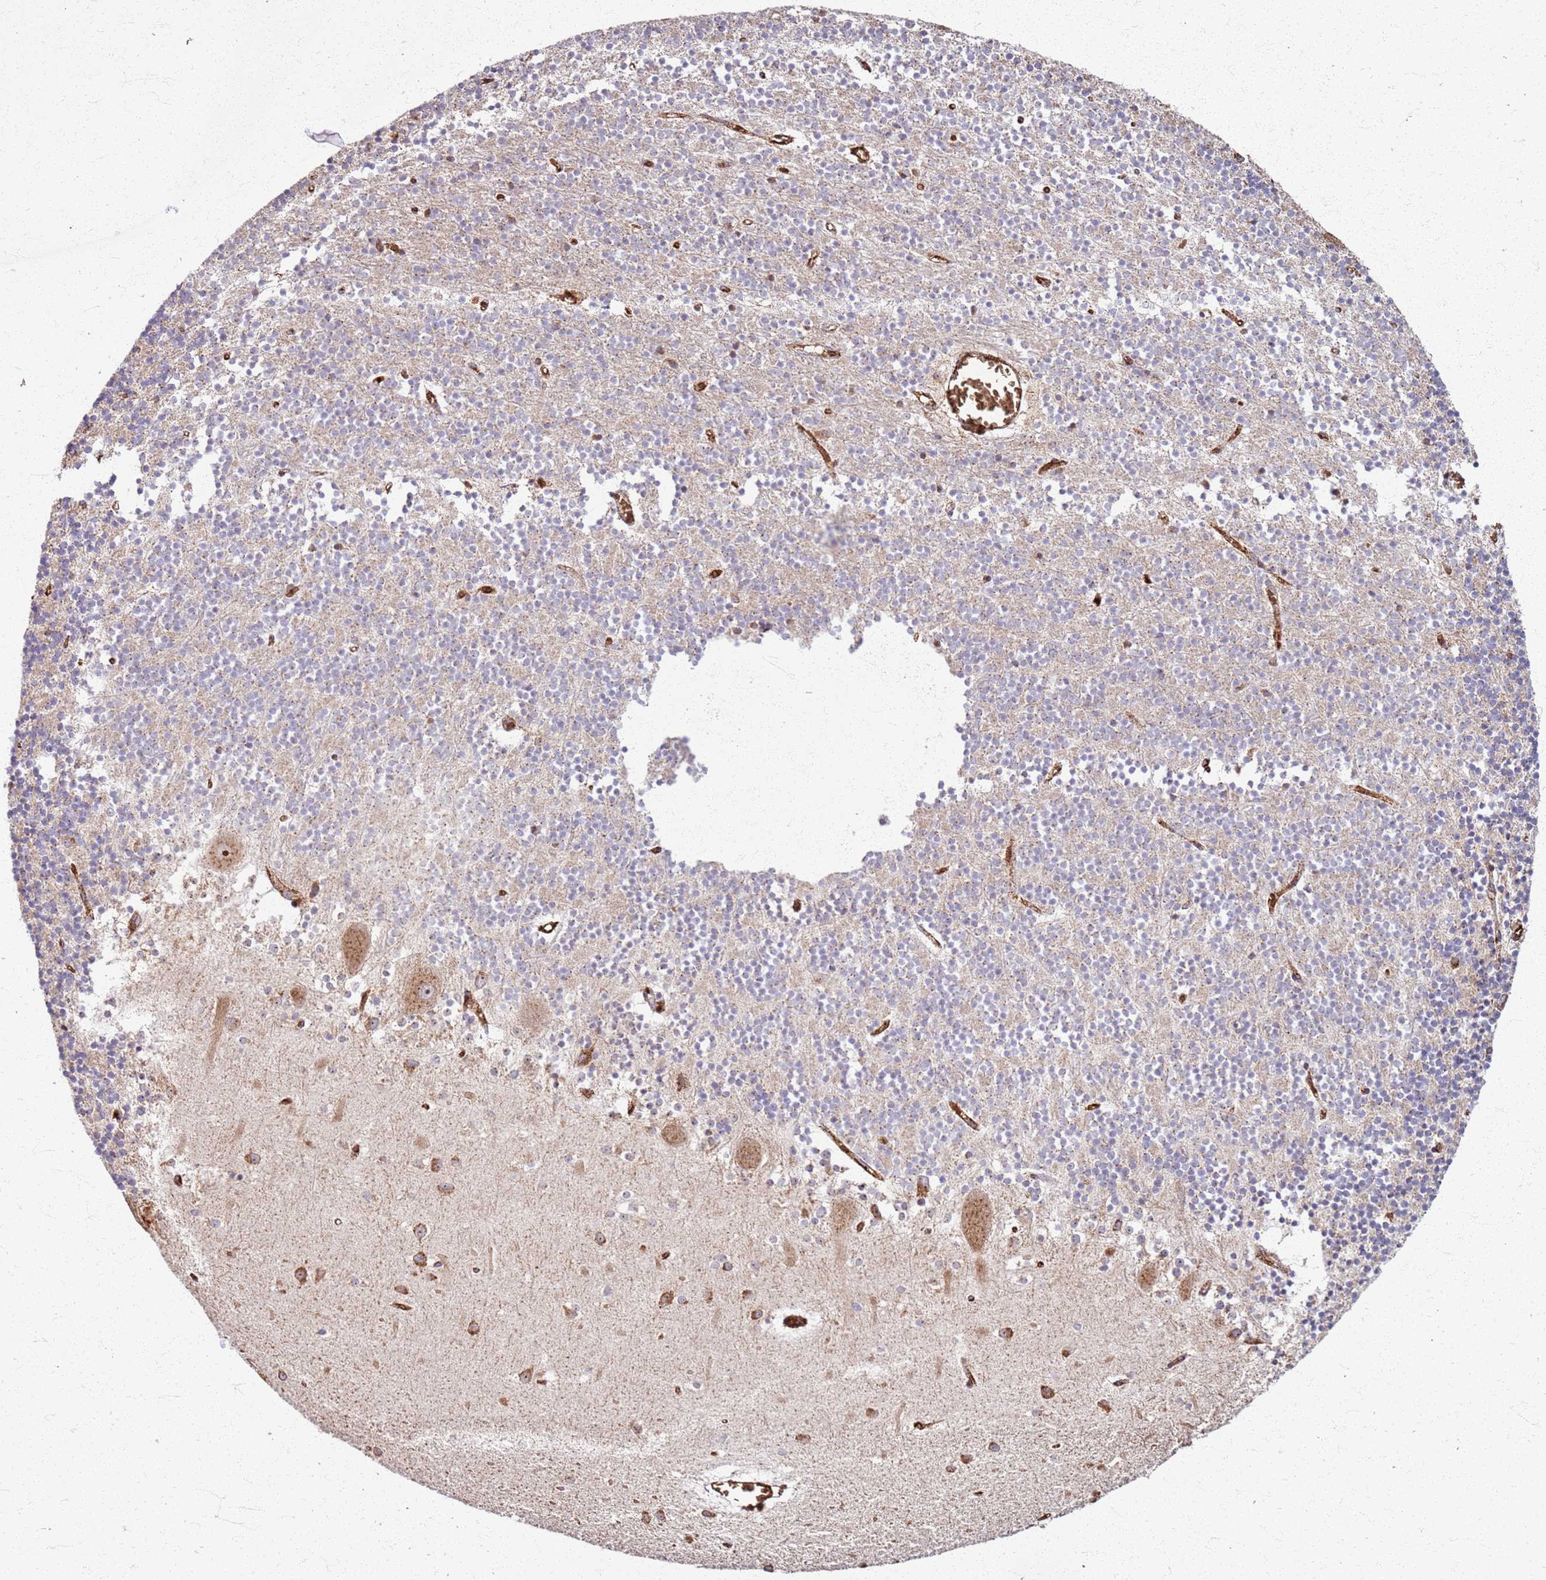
{"staining": {"intensity": "weak", "quantity": "25%-75%", "location": "cytoplasmic/membranous"}, "tissue": "cerebellum", "cell_type": "Cells in granular layer", "image_type": "normal", "snomed": [{"axis": "morphology", "description": "Normal tissue, NOS"}, {"axis": "topography", "description": "Cerebellum"}], "caption": "A brown stain labels weak cytoplasmic/membranous staining of a protein in cells in granular layer of unremarkable cerebellum. (Stains: DAB in brown, nuclei in blue, Microscopy: brightfield microscopy at high magnification).", "gene": "KRI1", "patient": {"sex": "male", "age": 54}}